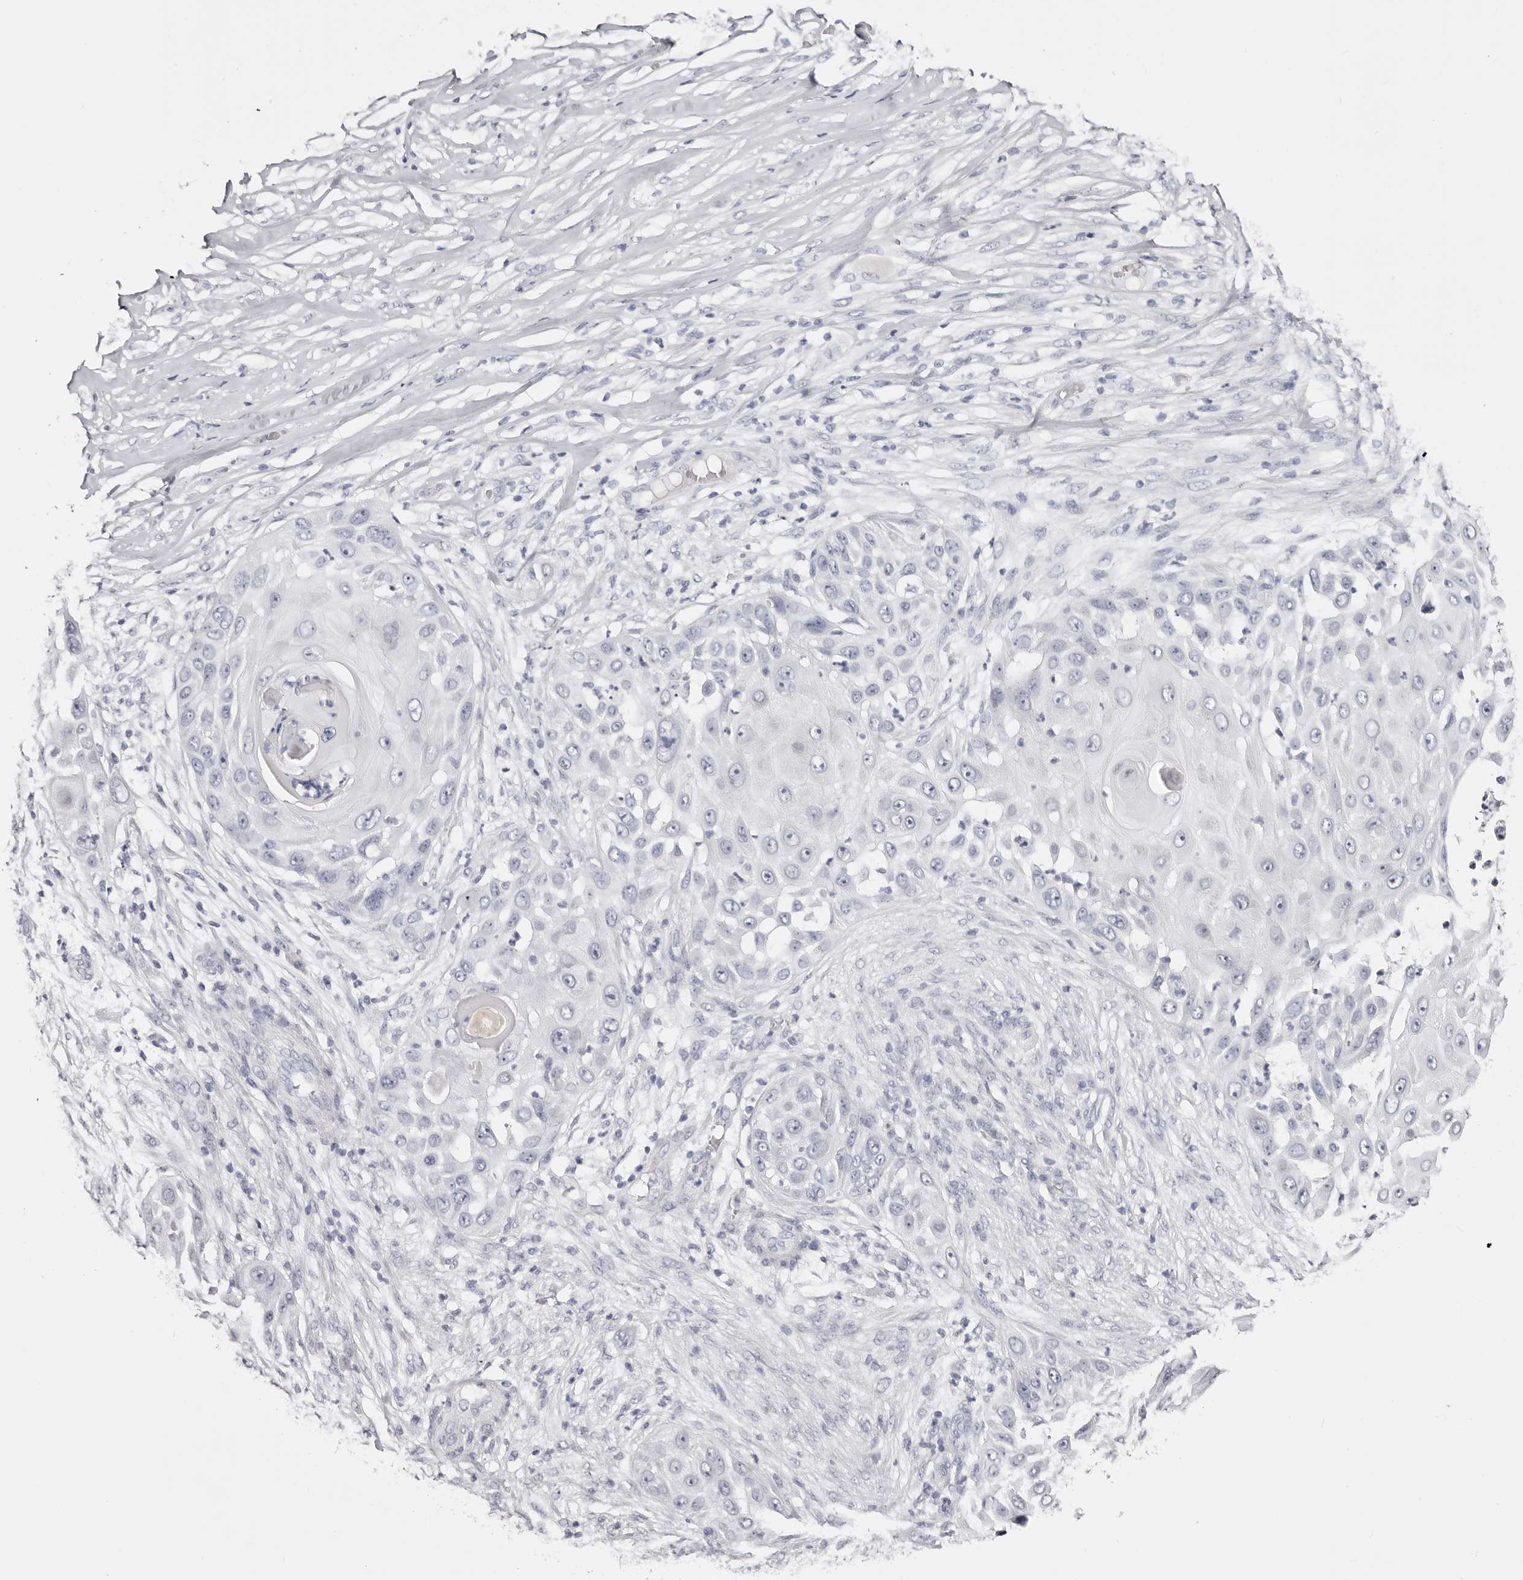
{"staining": {"intensity": "negative", "quantity": "none", "location": "none"}, "tissue": "skin cancer", "cell_type": "Tumor cells", "image_type": "cancer", "snomed": [{"axis": "morphology", "description": "Squamous cell carcinoma, NOS"}, {"axis": "topography", "description": "Skin"}], "caption": "Immunohistochemical staining of human skin cancer (squamous cell carcinoma) shows no significant staining in tumor cells.", "gene": "AKNAD1", "patient": {"sex": "female", "age": 44}}